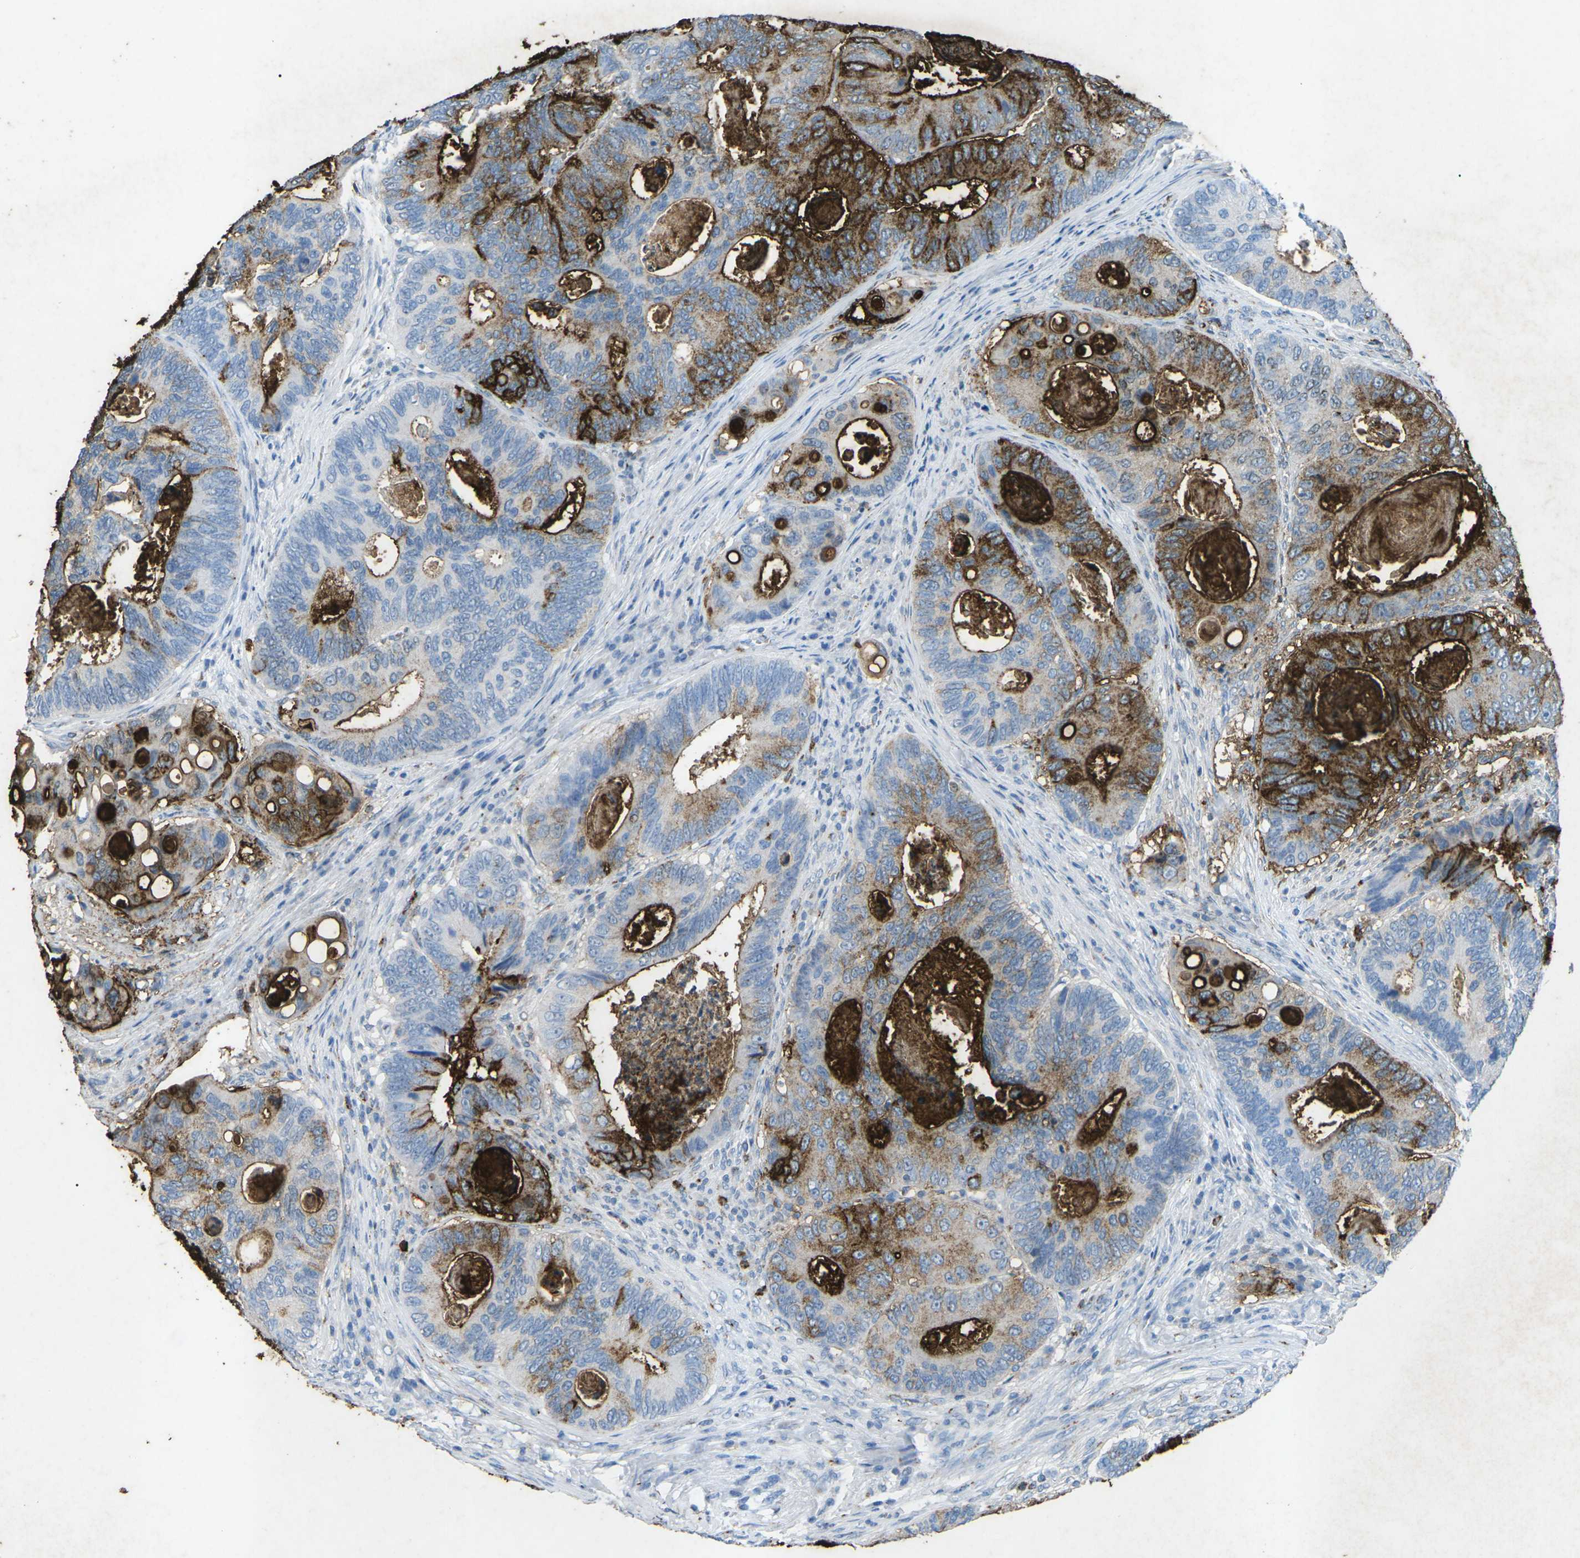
{"staining": {"intensity": "moderate", "quantity": "25%-75%", "location": "cytoplasmic/membranous"}, "tissue": "colorectal cancer", "cell_type": "Tumor cells", "image_type": "cancer", "snomed": [{"axis": "morphology", "description": "Inflammation, NOS"}, {"axis": "morphology", "description": "Adenocarcinoma, NOS"}, {"axis": "topography", "description": "Colon"}], "caption": "DAB (3,3'-diaminobenzidine) immunohistochemical staining of colorectal cancer (adenocarcinoma) displays moderate cytoplasmic/membranous protein staining in approximately 25%-75% of tumor cells. (IHC, brightfield microscopy, high magnification).", "gene": "CTAGE1", "patient": {"sex": "male", "age": 72}}